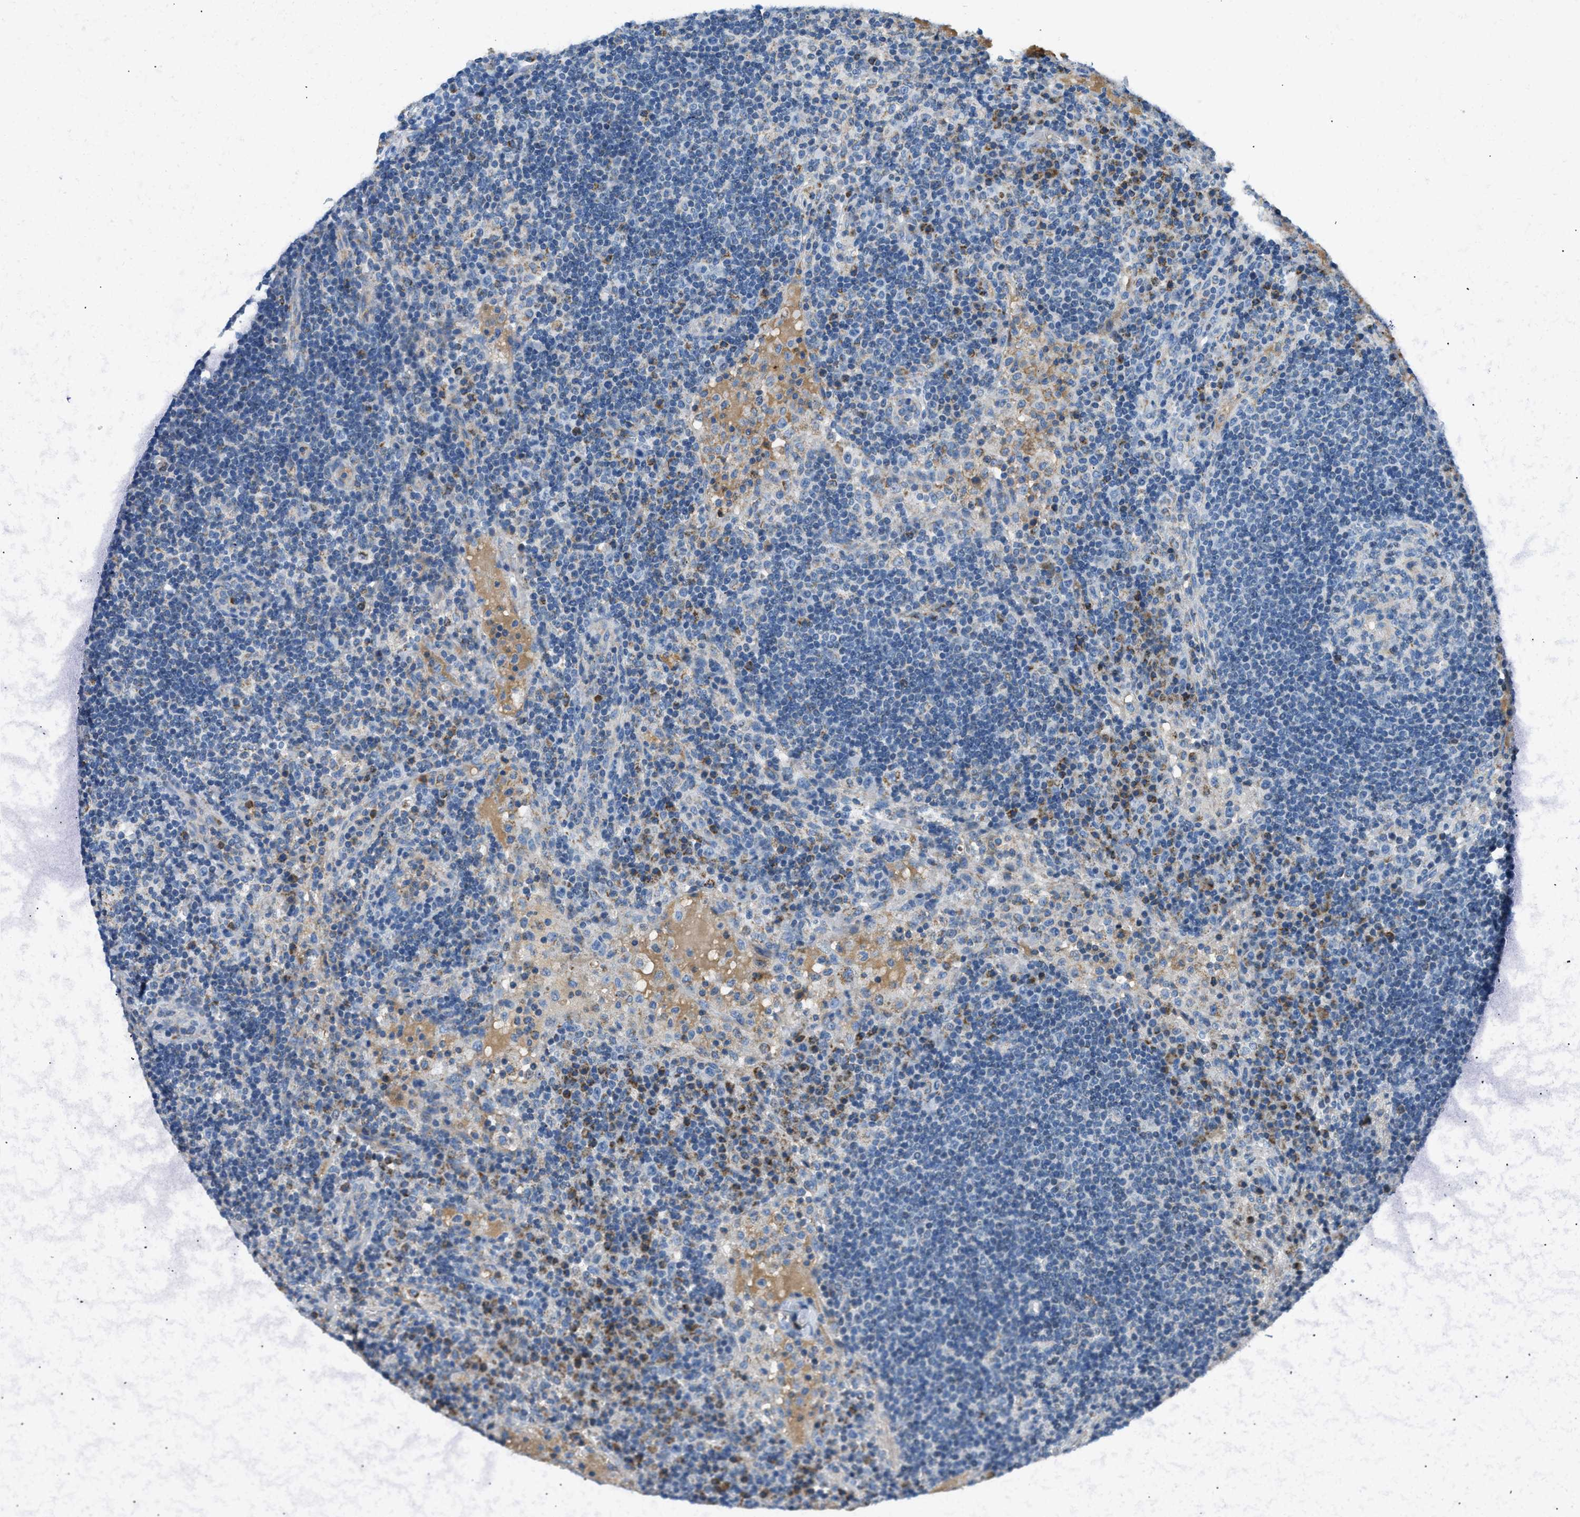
{"staining": {"intensity": "negative", "quantity": "none", "location": "none"}, "tissue": "lymph node", "cell_type": "Germinal center cells", "image_type": "normal", "snomed": [{"axis": "morphology", "description": "Normal tissue, NOS"}, {"axis": "topography", "description": "Lymph node"}], "caption": "Histopathology image shows no significant protein expression in germinal center cells of normal lymph node. The staining is performed using DAB brown chromogen with nuclei counter-stained in using hematoxylin.", "gene": "ACADVL", "patient": {"sex": "female", "age": 53}}